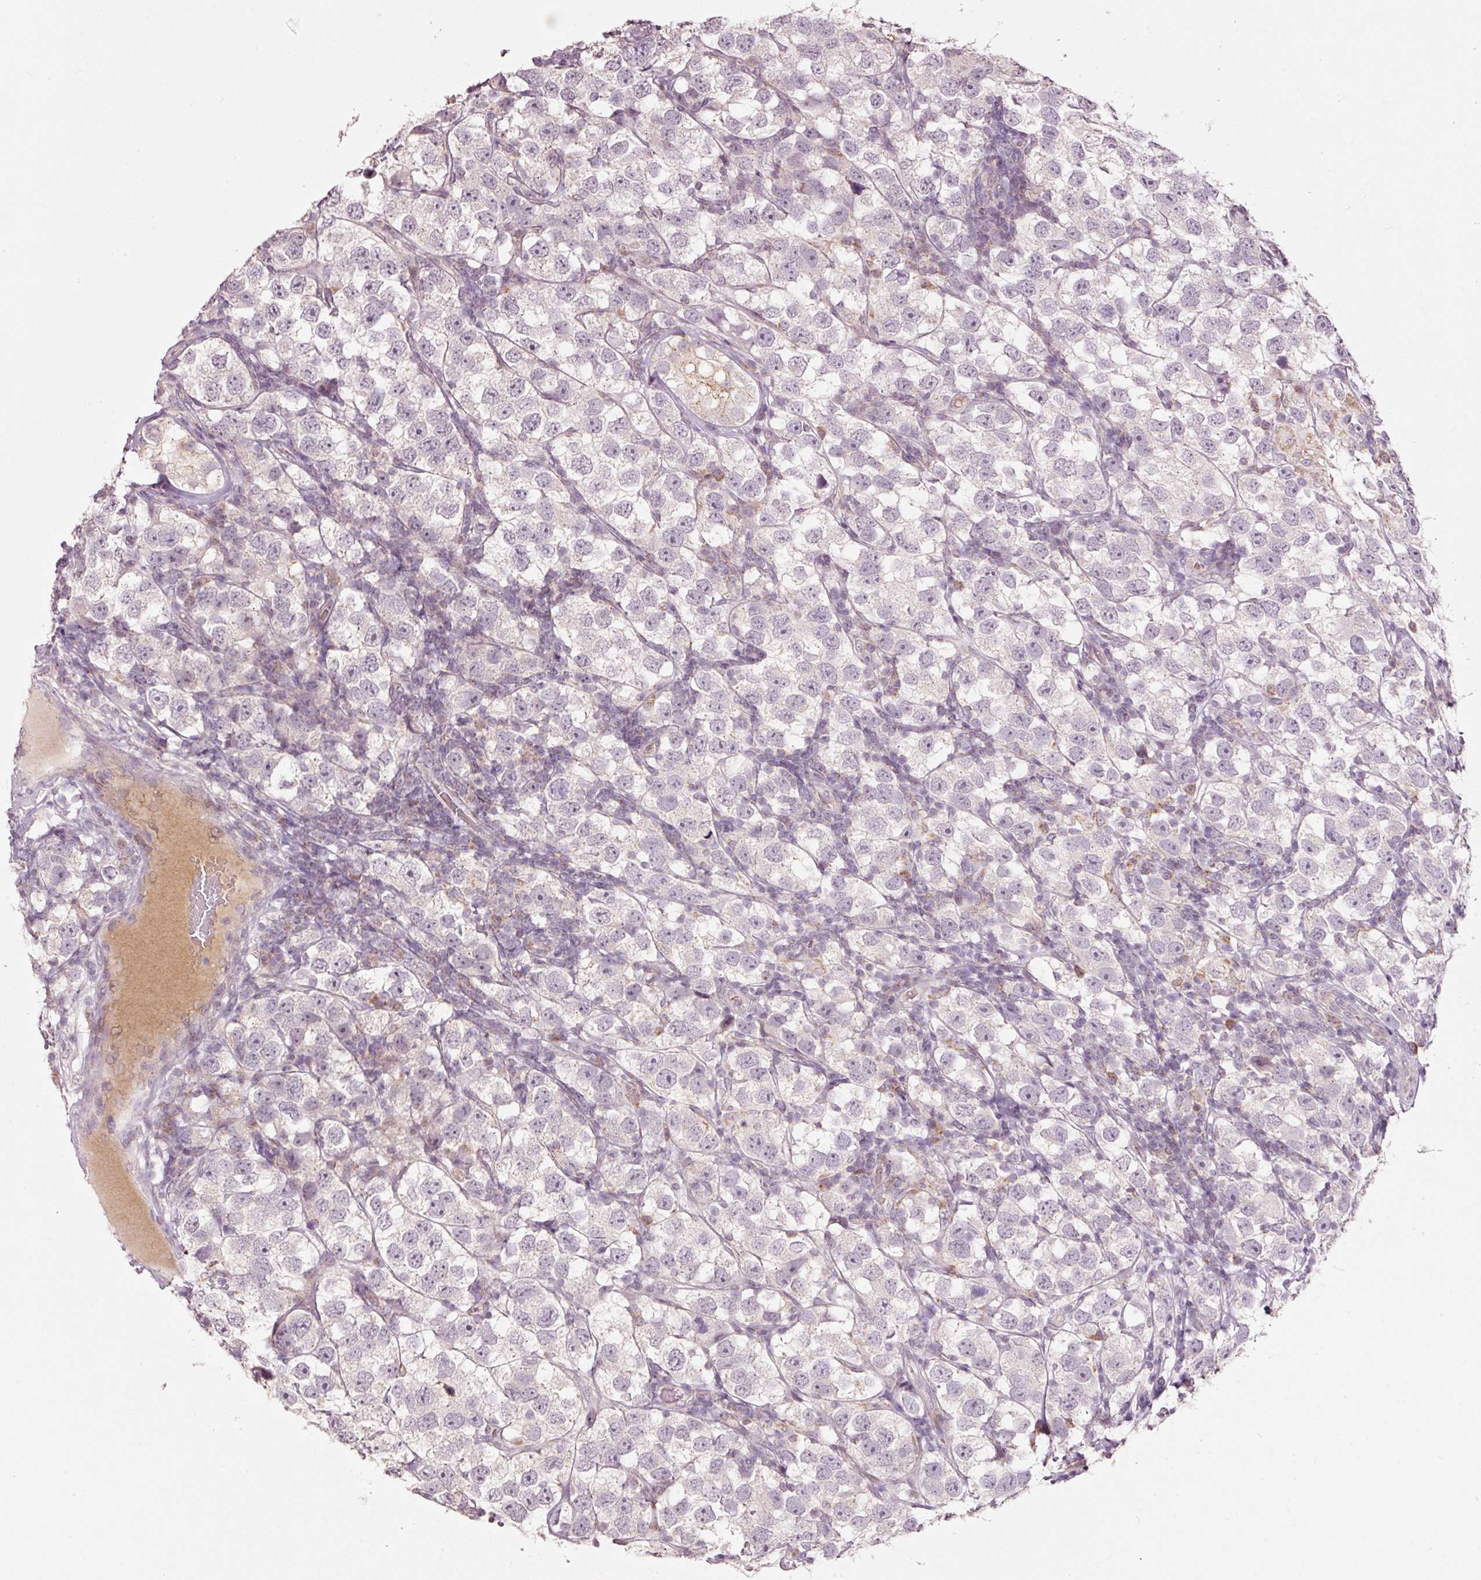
{"staining": {"intensity": "negative", "quantity": "none", "location": "none"}, "tissue": "testis cancer", "cell_type": "Tumor cells", "image_type": "cancer", "snomed": [{"axis": "morphology", "description": "Seminoma, NOS"}, {"axis": "topography", "description": "Testis"}], "caption": "Human testis cancer stained for a protein using immunohistochemistry exhibits no expression in tumor cells.", "gene": "TOB2", "patient": {"sex": "male", "age": 26}}